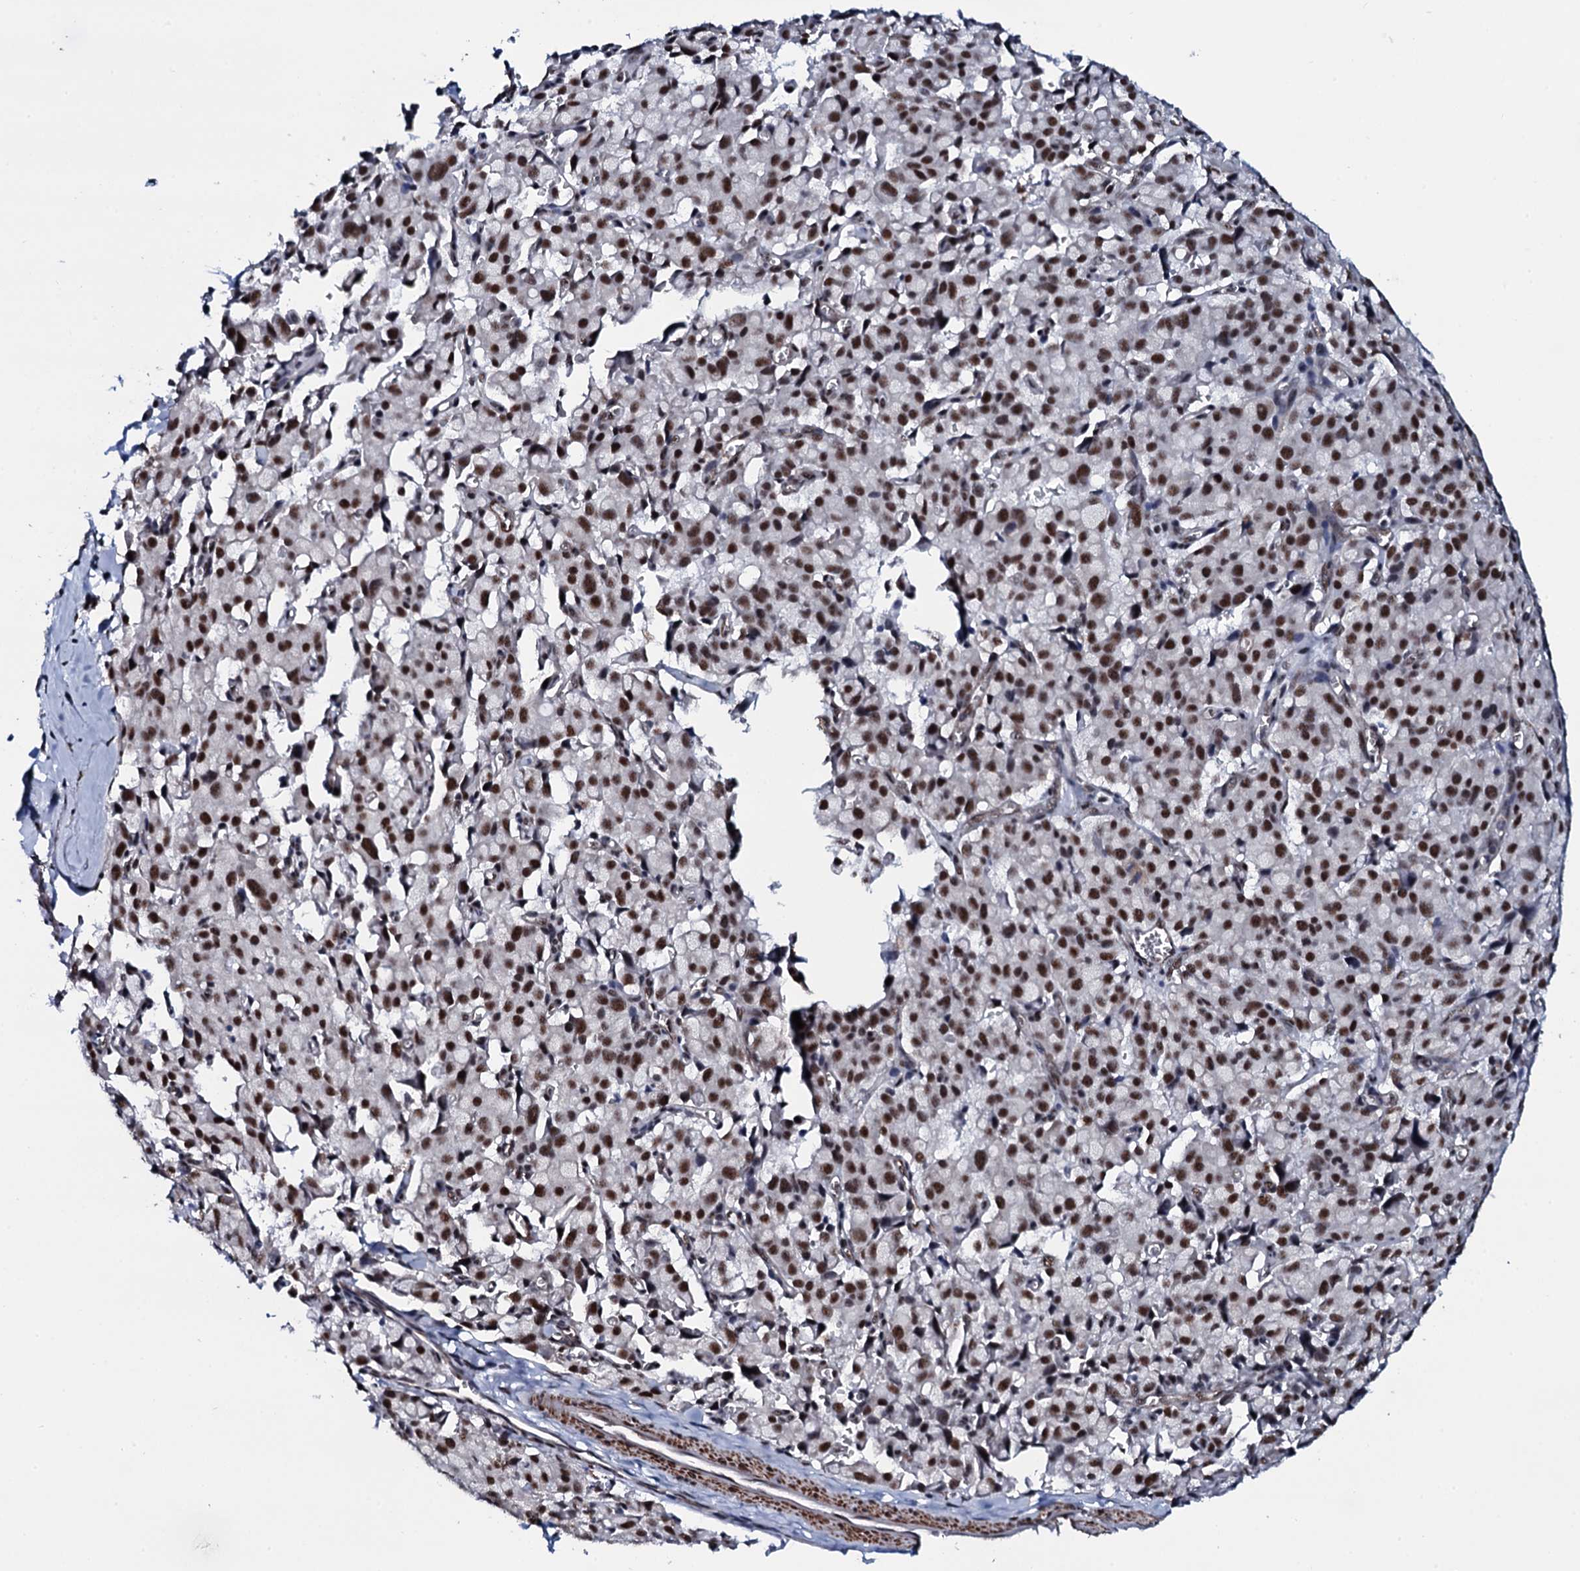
{"staining": {"intensity": "moderate", "quantity": ">75%", "location": "nuclear"}, "tissue": "pancreatic cancer", "cell_type": "Tumor cells", "image_type": "cancer", "snomed": [{"axis": "morphology", "description": "Adenocarcinoma, NOS"}, {"axis": "topography", "description": "Pancreas"}], "caption": "A high-resolution micrograph shows immunohistochemistry staining of pancreatic cancer (adenocarcinoma), which demonstrates moderate nuclear positivity in approximately >75% of tumor cells.", "gene": "CWC15", "patient": {"sex": "male", "age": 65}}